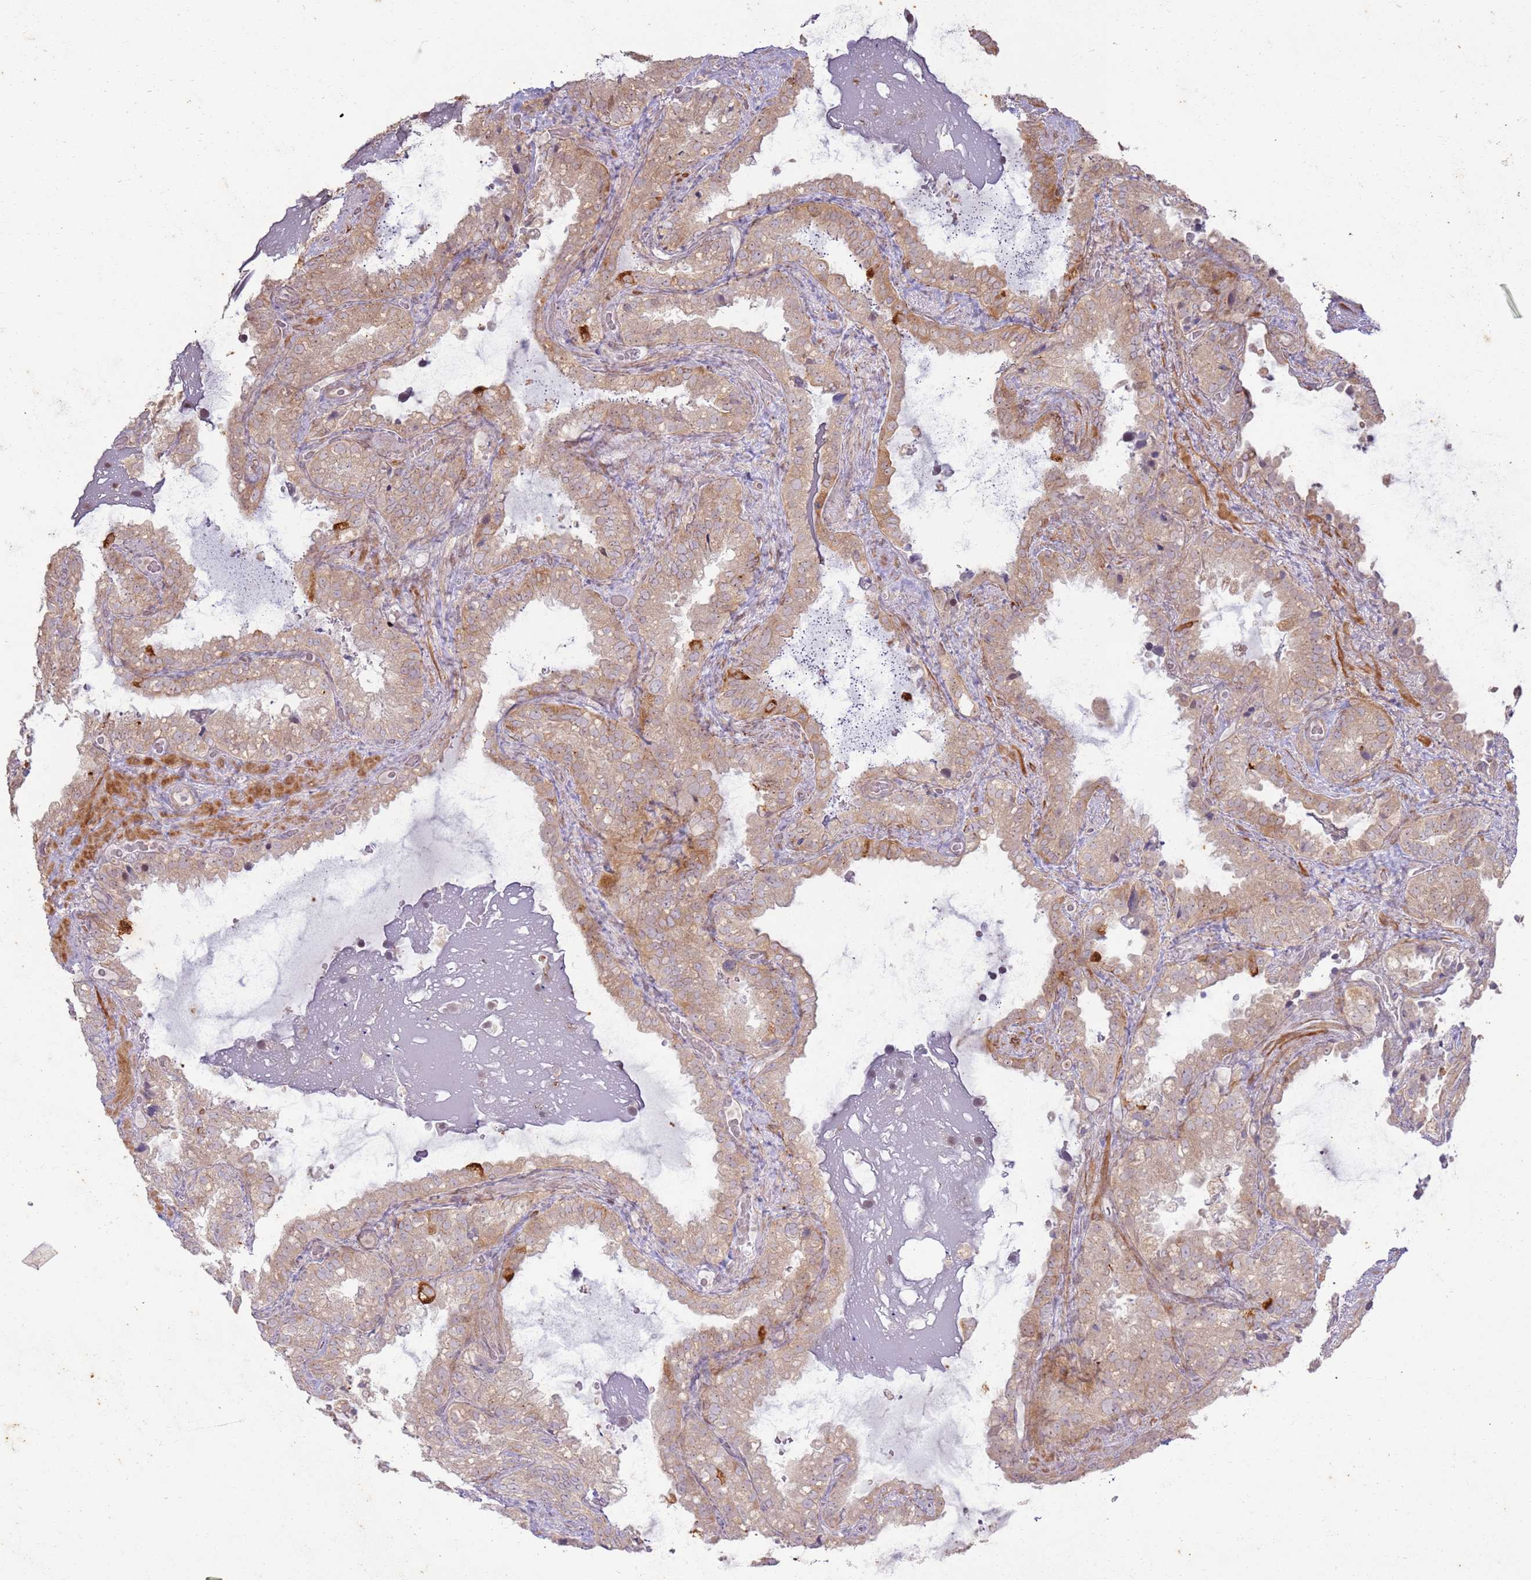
{"staining": {"intensity": "moderate", "quantity": ">75%", "location": "cytoplasmic/membranous,nuclear"}, "tissue": "seminal vesicle", "cell_type": "Glandular cells", "image_type": "normal", "snomed": [{"axis": "morphology", "description": "Normal tissue, NOS"}, {"axis": "topography", "description": "Prostate"}, {"axis": "topography", "description": "Seminal veicle"}], "caption": "Moderate cytoplasmic/membranous,nuclear positivity is seen in approximately >75% of glandular cells in normal seminal vesicle. Nuclei are stained in blue.", "gene": "CNPY1", "patient": {"sex": "male", "age": 68}}